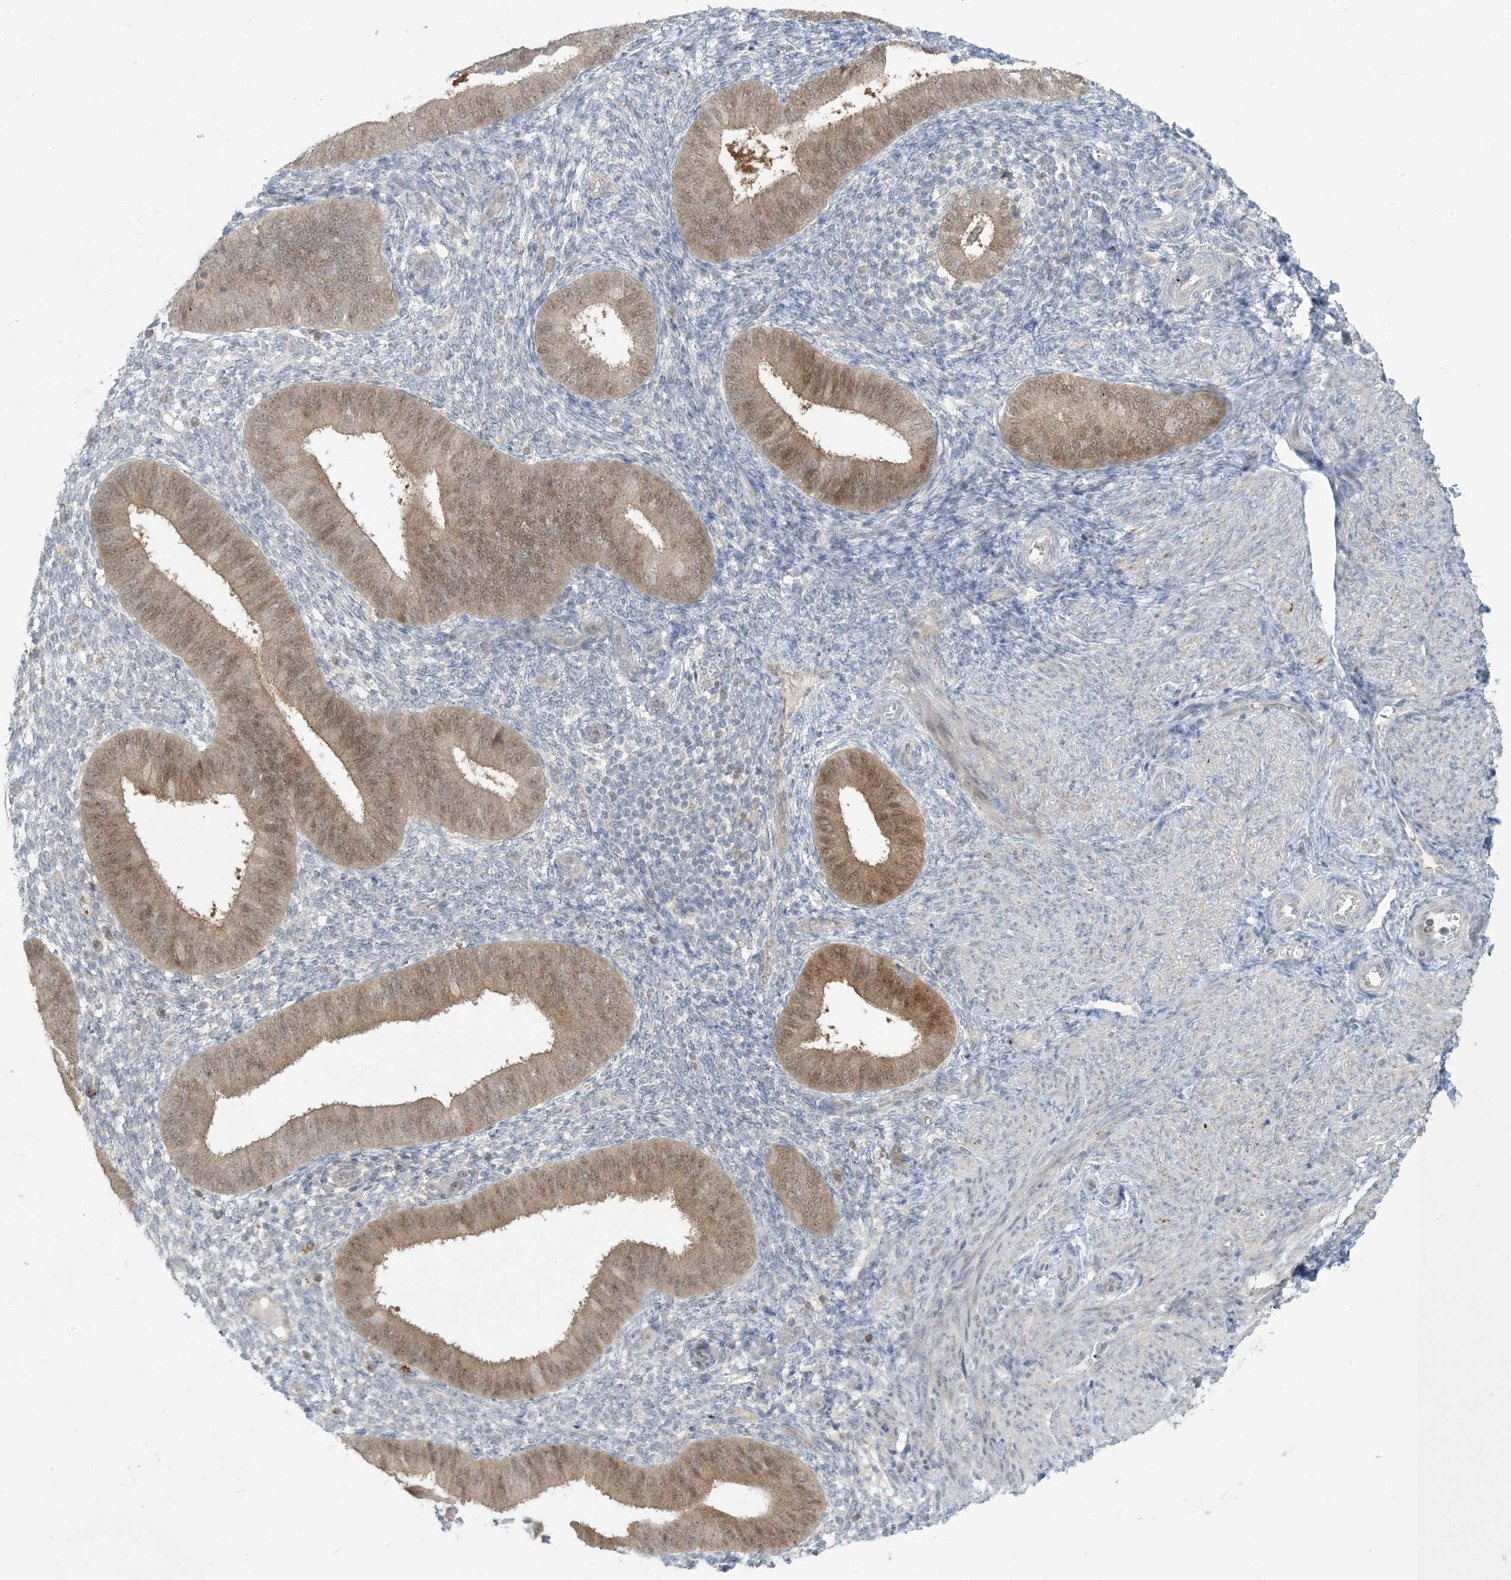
{"staining": {"intensity": "negative", "quantity": "none", "location": "none"}, "tissue": "endometrium", "cell_type": "Cells in endometrial stroma", "image_type": "normal", "snomed": [{"axis": "morphology", "description": "Normal tissue, NOS"}, {"axis": "topography", "description": "Uterus"}, {"axis": "topography", "description": "Endometrium"}], "caption": "High power microscopy image of an IHC micrograph of benign endometrium, revealing no significant expression in cells in endometrial stroma.", "gene": "NRBP2", "patient": {"sex": "female", "age": 48}}